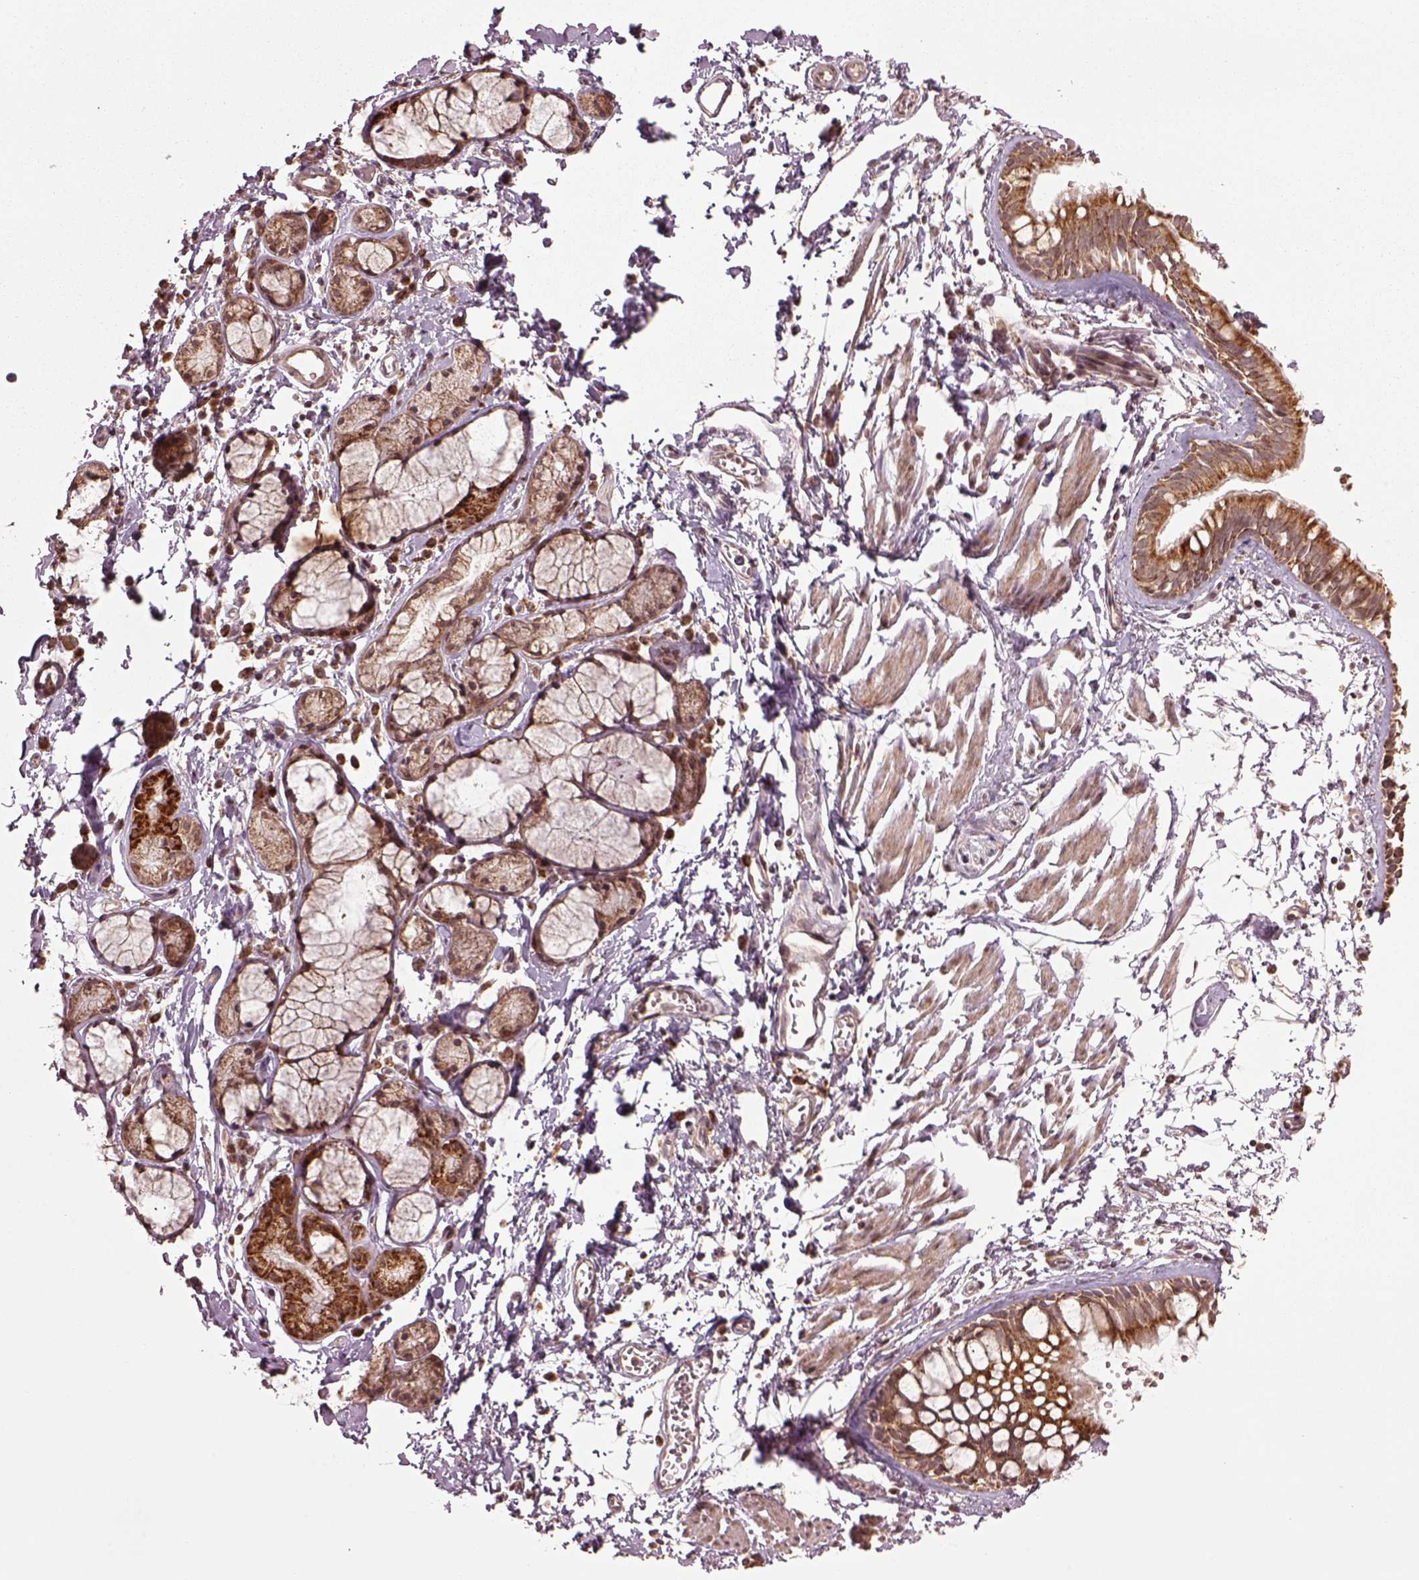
{"staining": {"intensity": "strong", "quantity": ">75%", "location": "cytoplasmic/membranous"}, "tissue": "bronchus", "cell_type": "Respiratory epithelial cells", "image_type": "normal", "snomed": [{"axis": "morphology", "description": "Normal tissue, NOS"}, {"axis": "topography", "description": "Cartilage tissue"}, {"axis": "topography", "description": "Bronchus"}], "caption": "Protein analysis of benign bronchus displays strong cytoplasmic/membranous staining in approximately >75% of respiratory epithelial cells. (DAB (3,3'-diaminobenzidine) = brown stain, brightfield microscopy at high magnification).", "gene": "SEL1L3", "patient": {"sex": "female", "age": 59}}